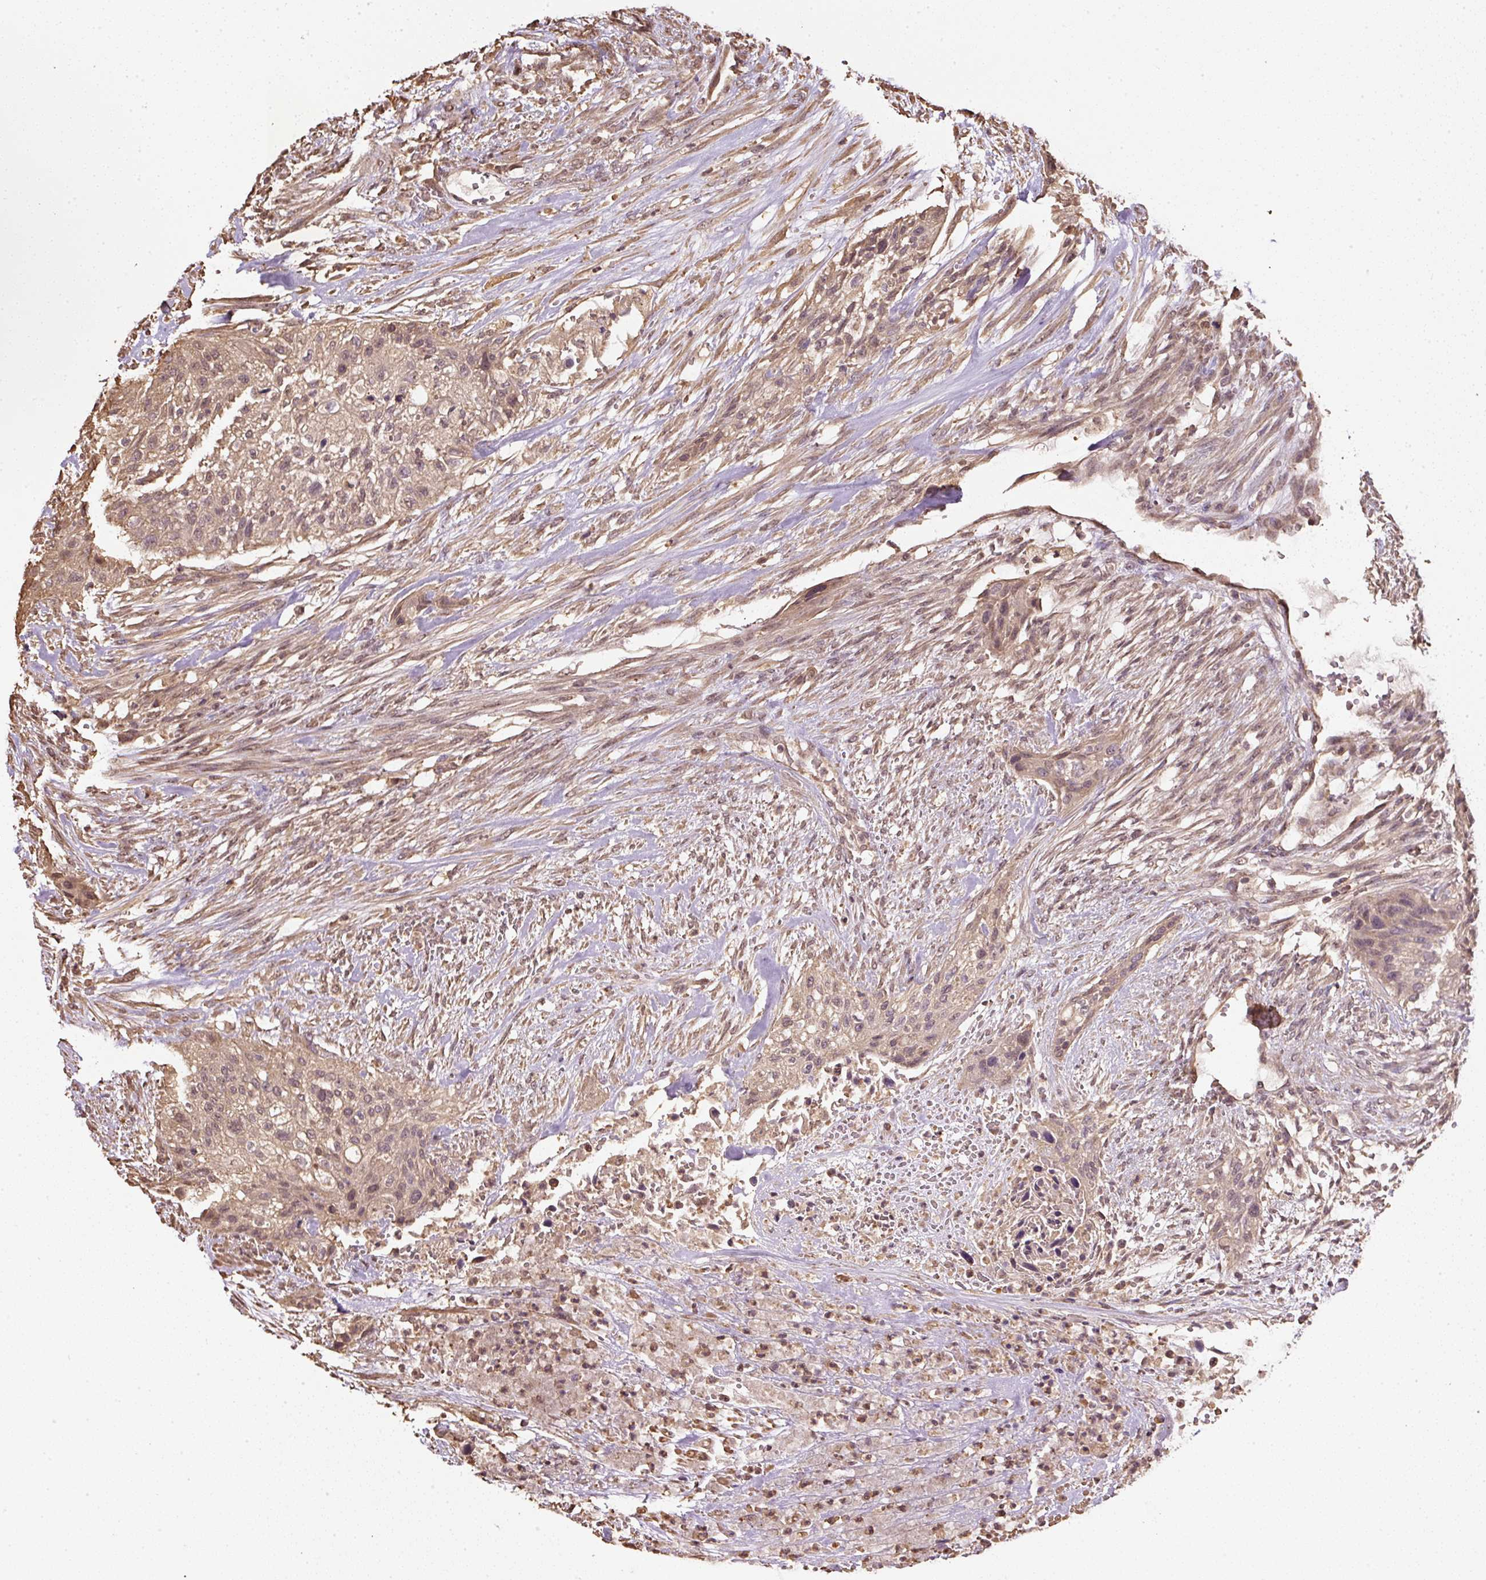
{"staining": {"intensity": "moderate", "quantity": ">75%", "location": "cytoplasmic/membranous,nuclear"}, "tissue": "urothelial cancer", "cell_type": "Tumor cells", "image_type": "cancer", "snomed": [{"axis": "morphology", "description": "Urothelial carcinoma, High grade"}, {"axis": "topography", "description": "Urinary bladder"}], "caption": "A brown stain highlights moderate cytoplasmic/membranous and nuclear staining of a protein in high-grade urothelial carcinoma tumor cells.", "gene": "TMEM170B", "patient": {"sex": "male", "age": 35}}